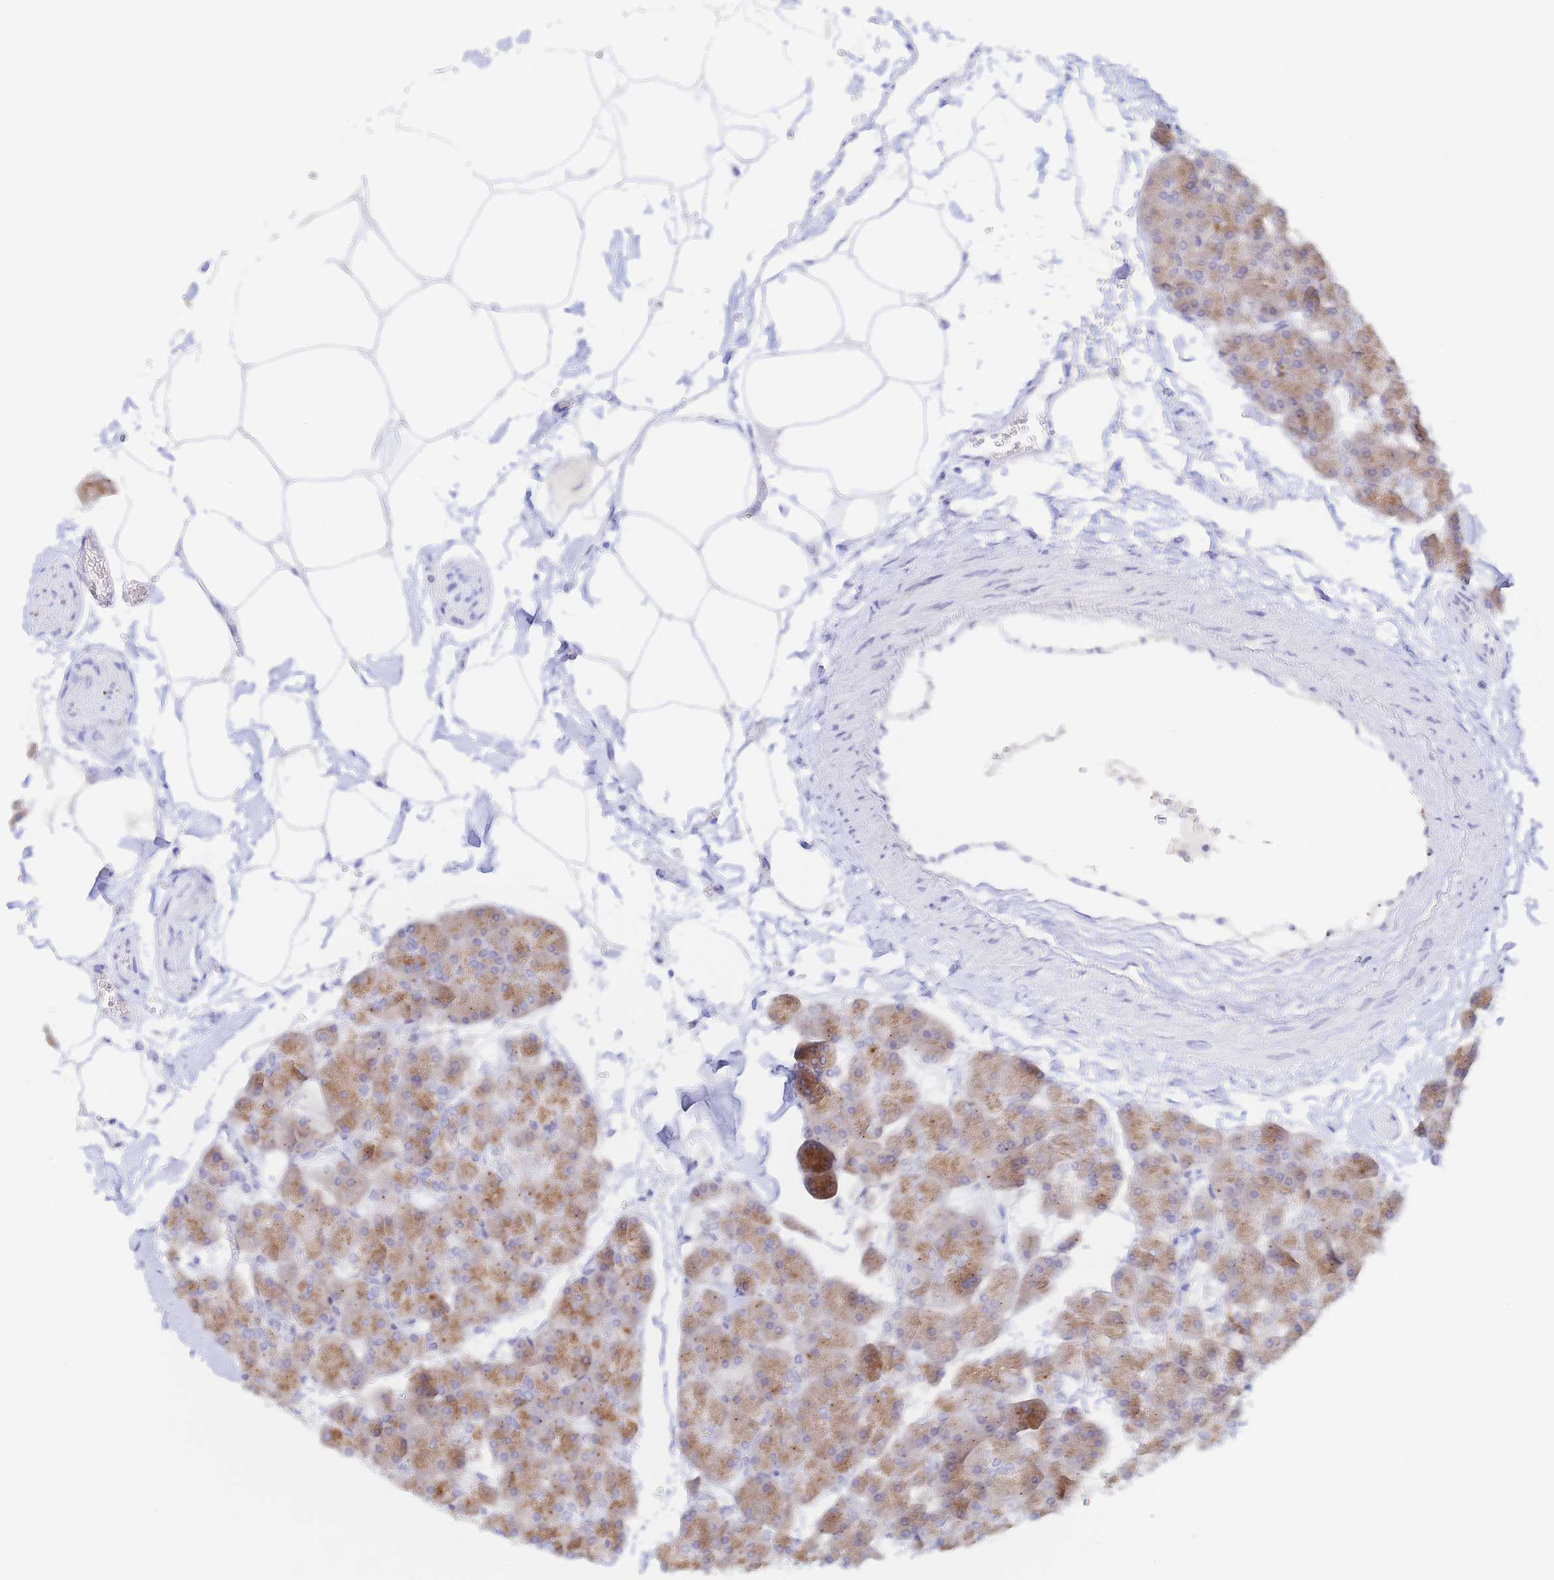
{"staining": {"intensity": "moderate", "quantity": "25%-75%", "location": "cytoplasmic/membranous"}, "tissue": "pancreas", "cell_type": "Exocrine glandular cells", "image_type": "normal", "snomed": [{"axis": "morphology", "description": "Normal tissue, NOS"}, {"axis": "topography", "description": "Pancreas"}], "caption": "Exocrine glandular cells exhibit medium levels of moderate cytoplasmic/membranous staining in approximately 25%-75% of cells in normal human pancreas.", "gene": "SIAH3", "patient": {"sex": "male", "age": 35}}